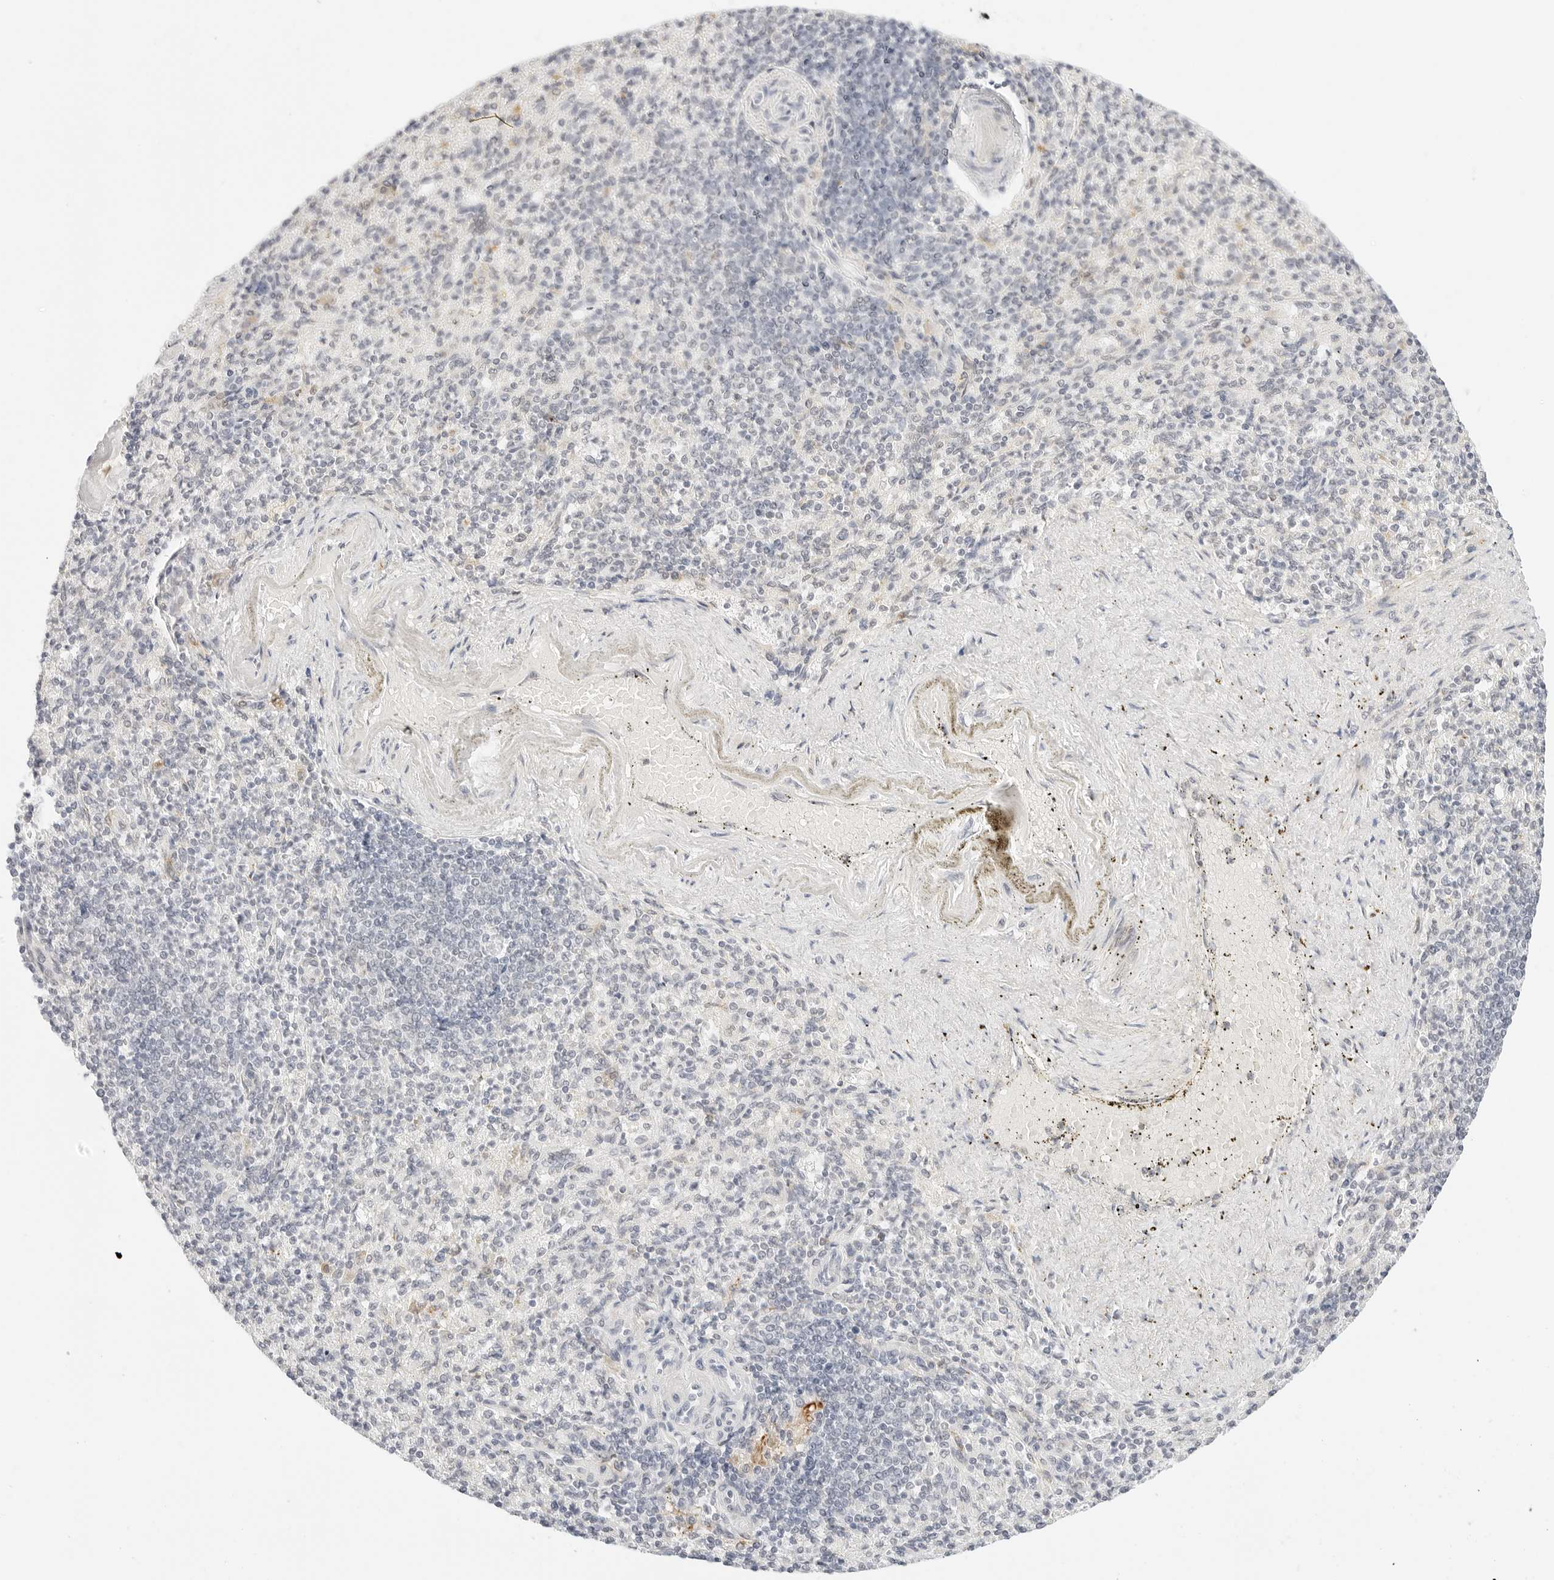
{"staining": {"intensity": "negative", "quantity": "none", "location": "none"}, "tissue": "spleen", "cell_type": "Cells in red pulp", "image_type": "normal", "snomed": [{"axis": "morphology", "description": "Normal tissue, NOS"}, {"axis": "topography", "description": "Spleen"}], "caption": "Histopathology image shows no significant protein expression in cells in red pulp of normal spleen.", "gene": "XKR4", "patient": {"sex": "female", "age": 74}}